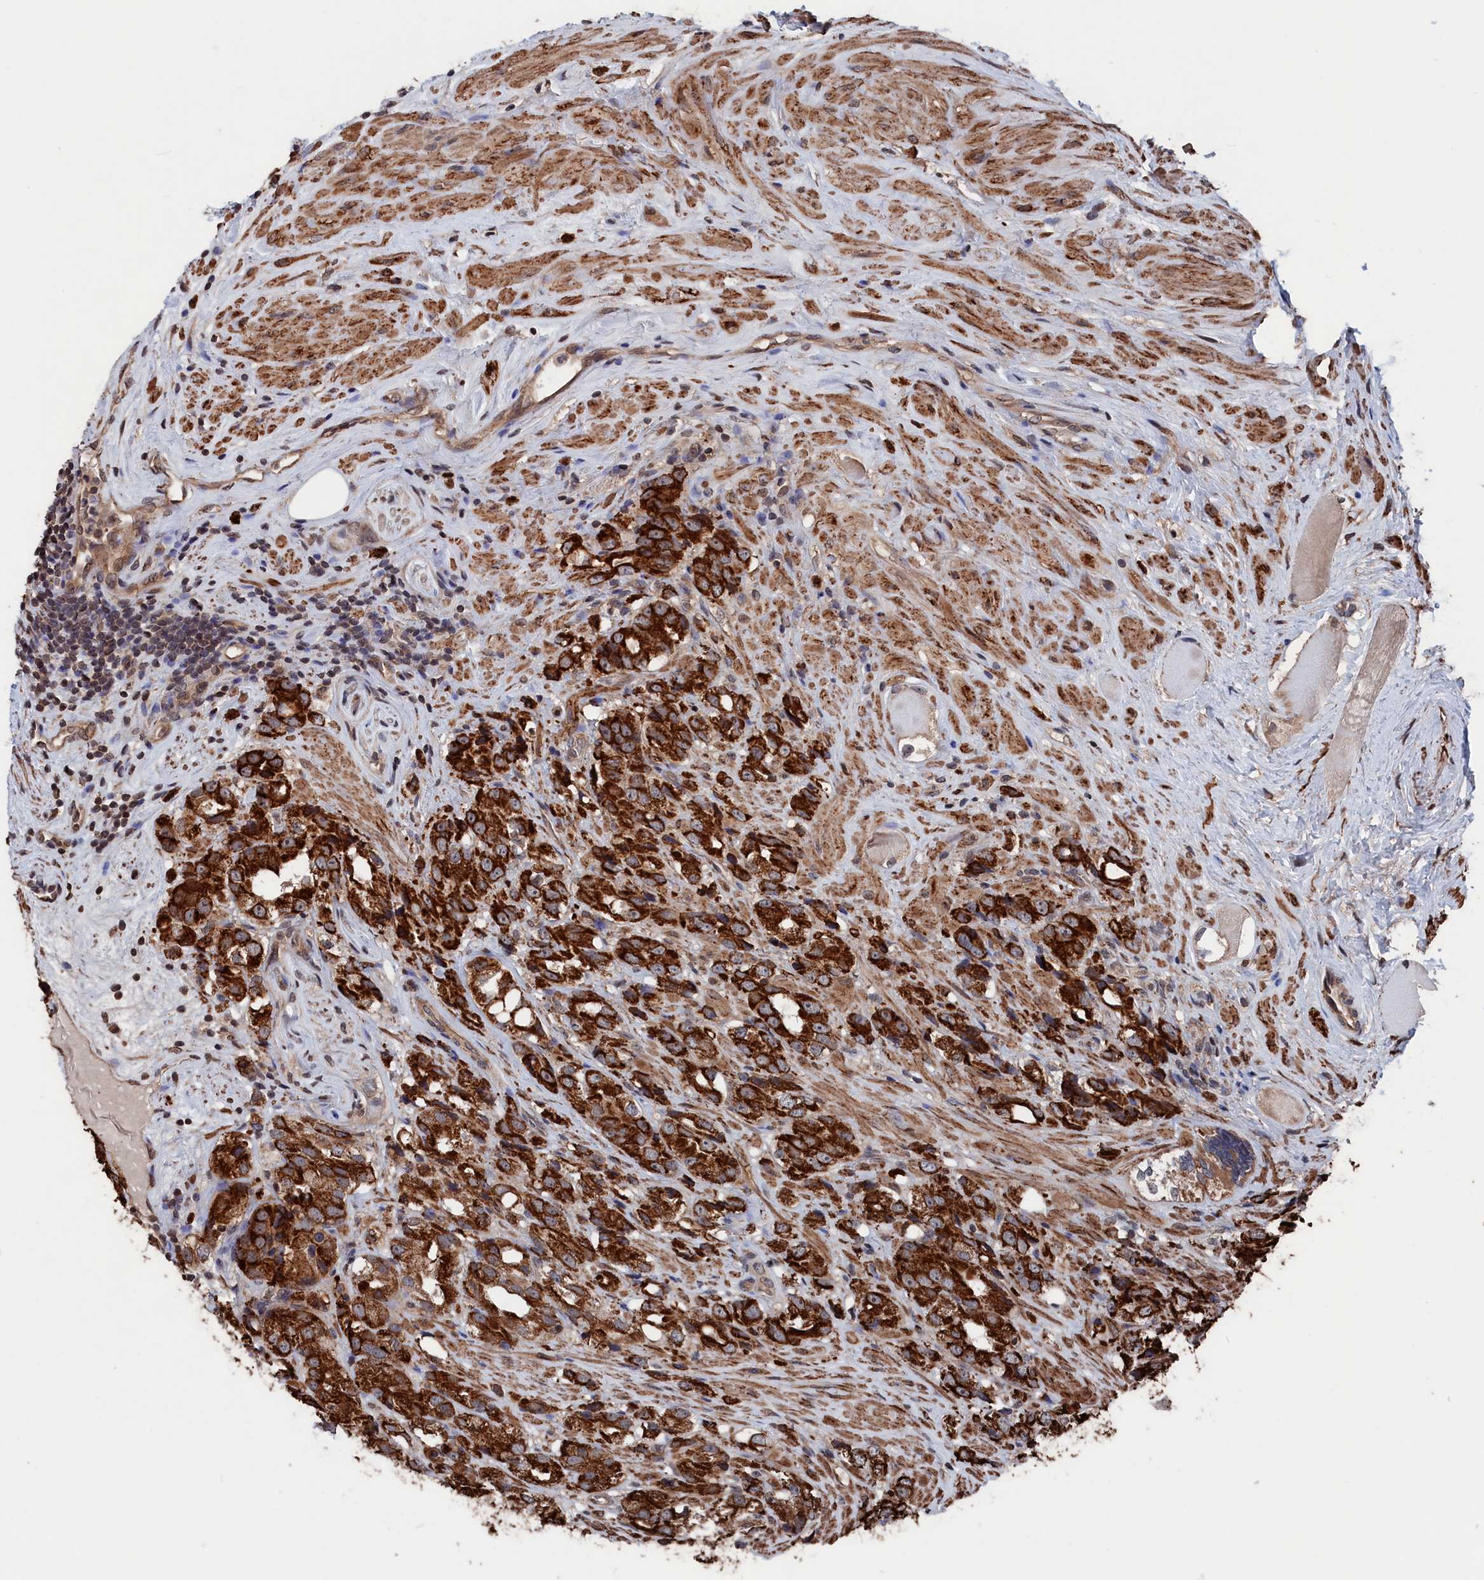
{"staining": {"intensity": "strong", "quantity": ">75%", "location": "cytoplasmic/membranous"}, "tissue": "prostate cancer", "cell_type": "Tumor cells", "image_type": "cancer", "snomed": [{"axis": "morphology", "description": "Adenocarcinoma, NOS"}, {"axis": "topography", "description": "Prostate"}], "caption": "This is a histology image of immunohistochemistry staining of prostate cancer, which shows strong positivity in the cytoplasmic/membranous of tumor cells.", "gene": "PDE12", "patient": {"sex": "male", "age": 79}}